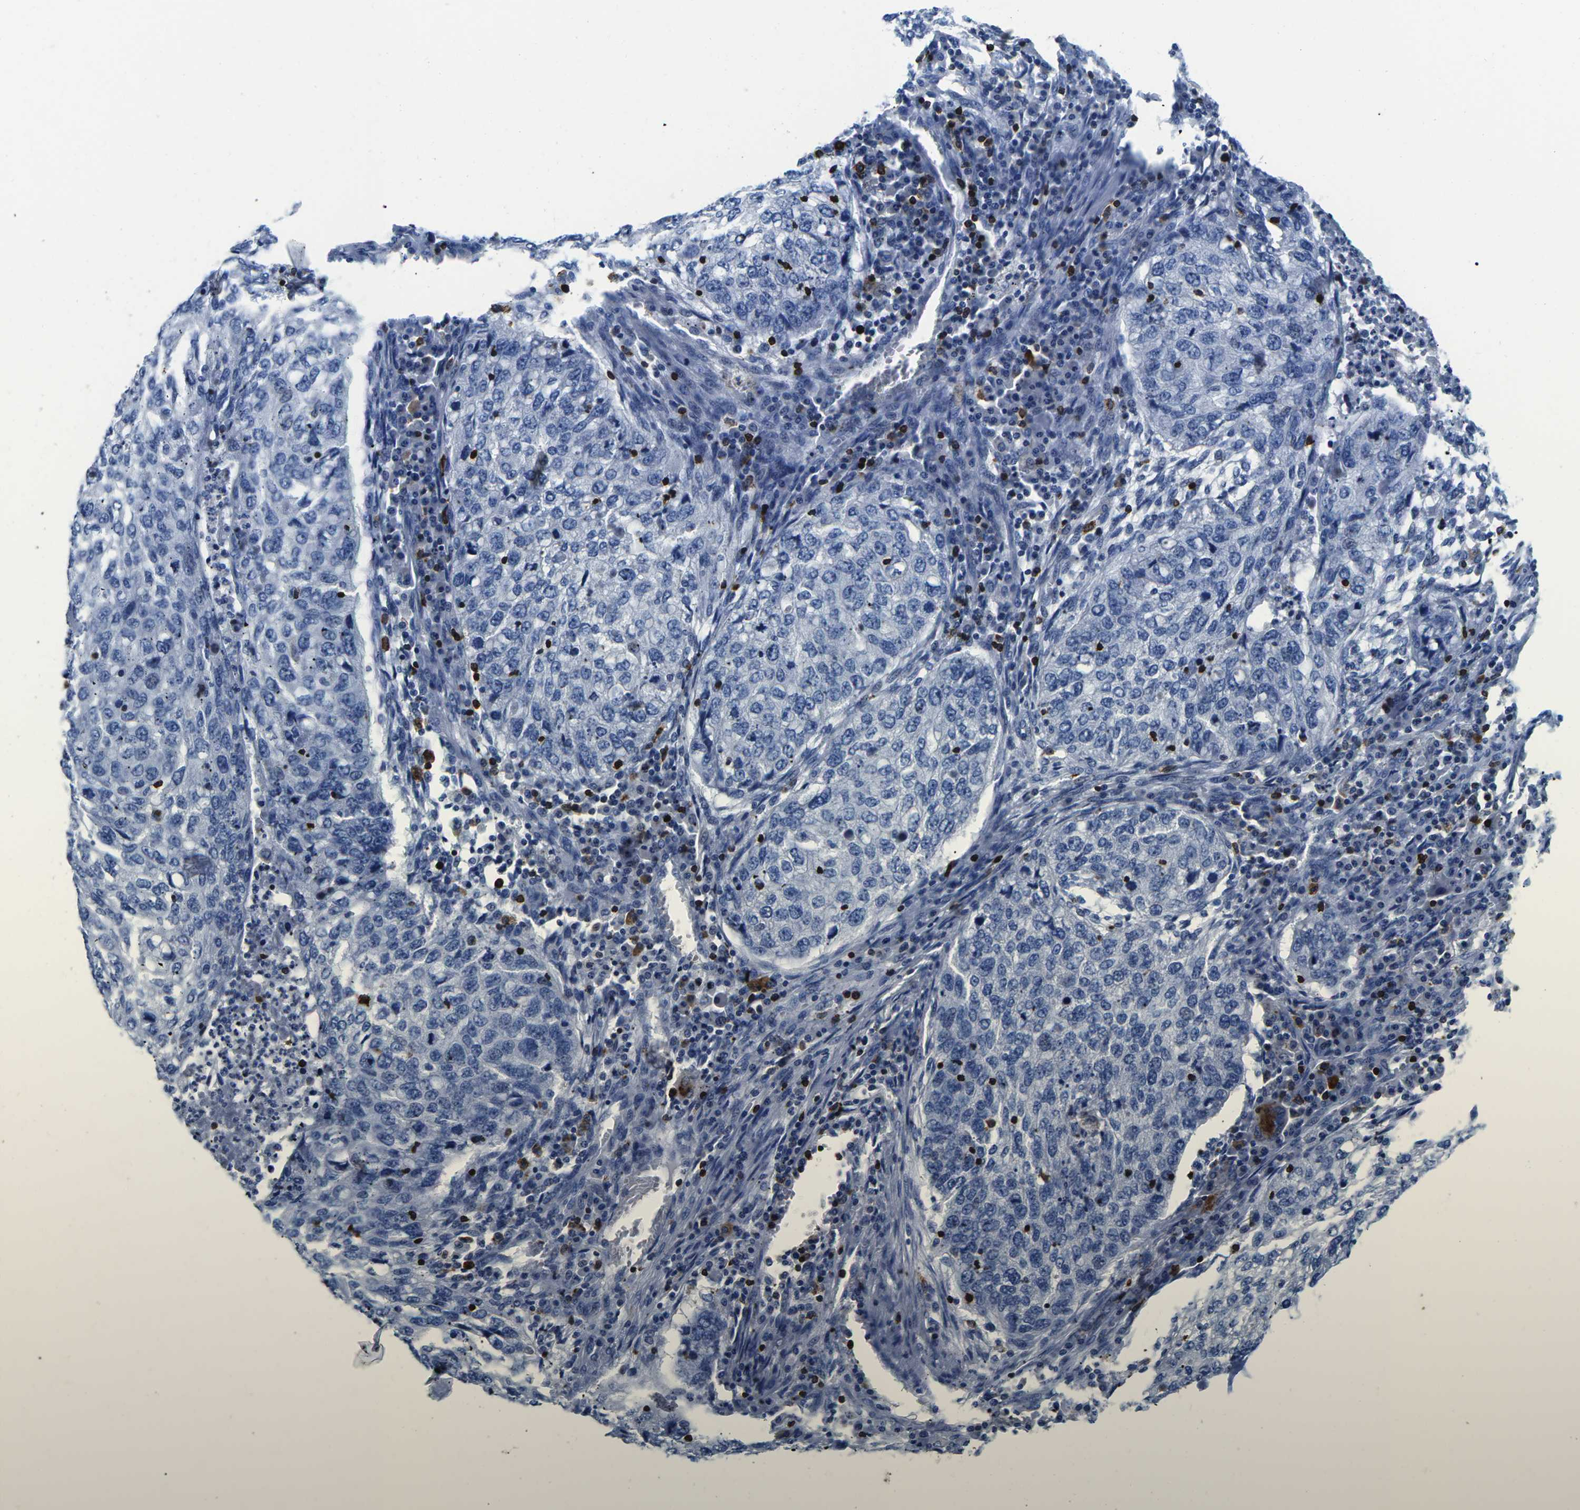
{"staining": {"intensity": "negative", "quantity": "none", "location": "none"}, "tissue": "lung cancer", "cell_type": "Tumor cells", "image_type": "cancer", "snomed": [{"axis": "morphology", "description": "Squamous cell carcinoma, NOS"}, {"axis": "topography", "description": "Lung"}], "caption": "Lung cancer was stained to show a protein in brown. There is no significant expression in tumor cells.", "gene": "CTSW", "patient": {"sex": "female", "age": 63}}